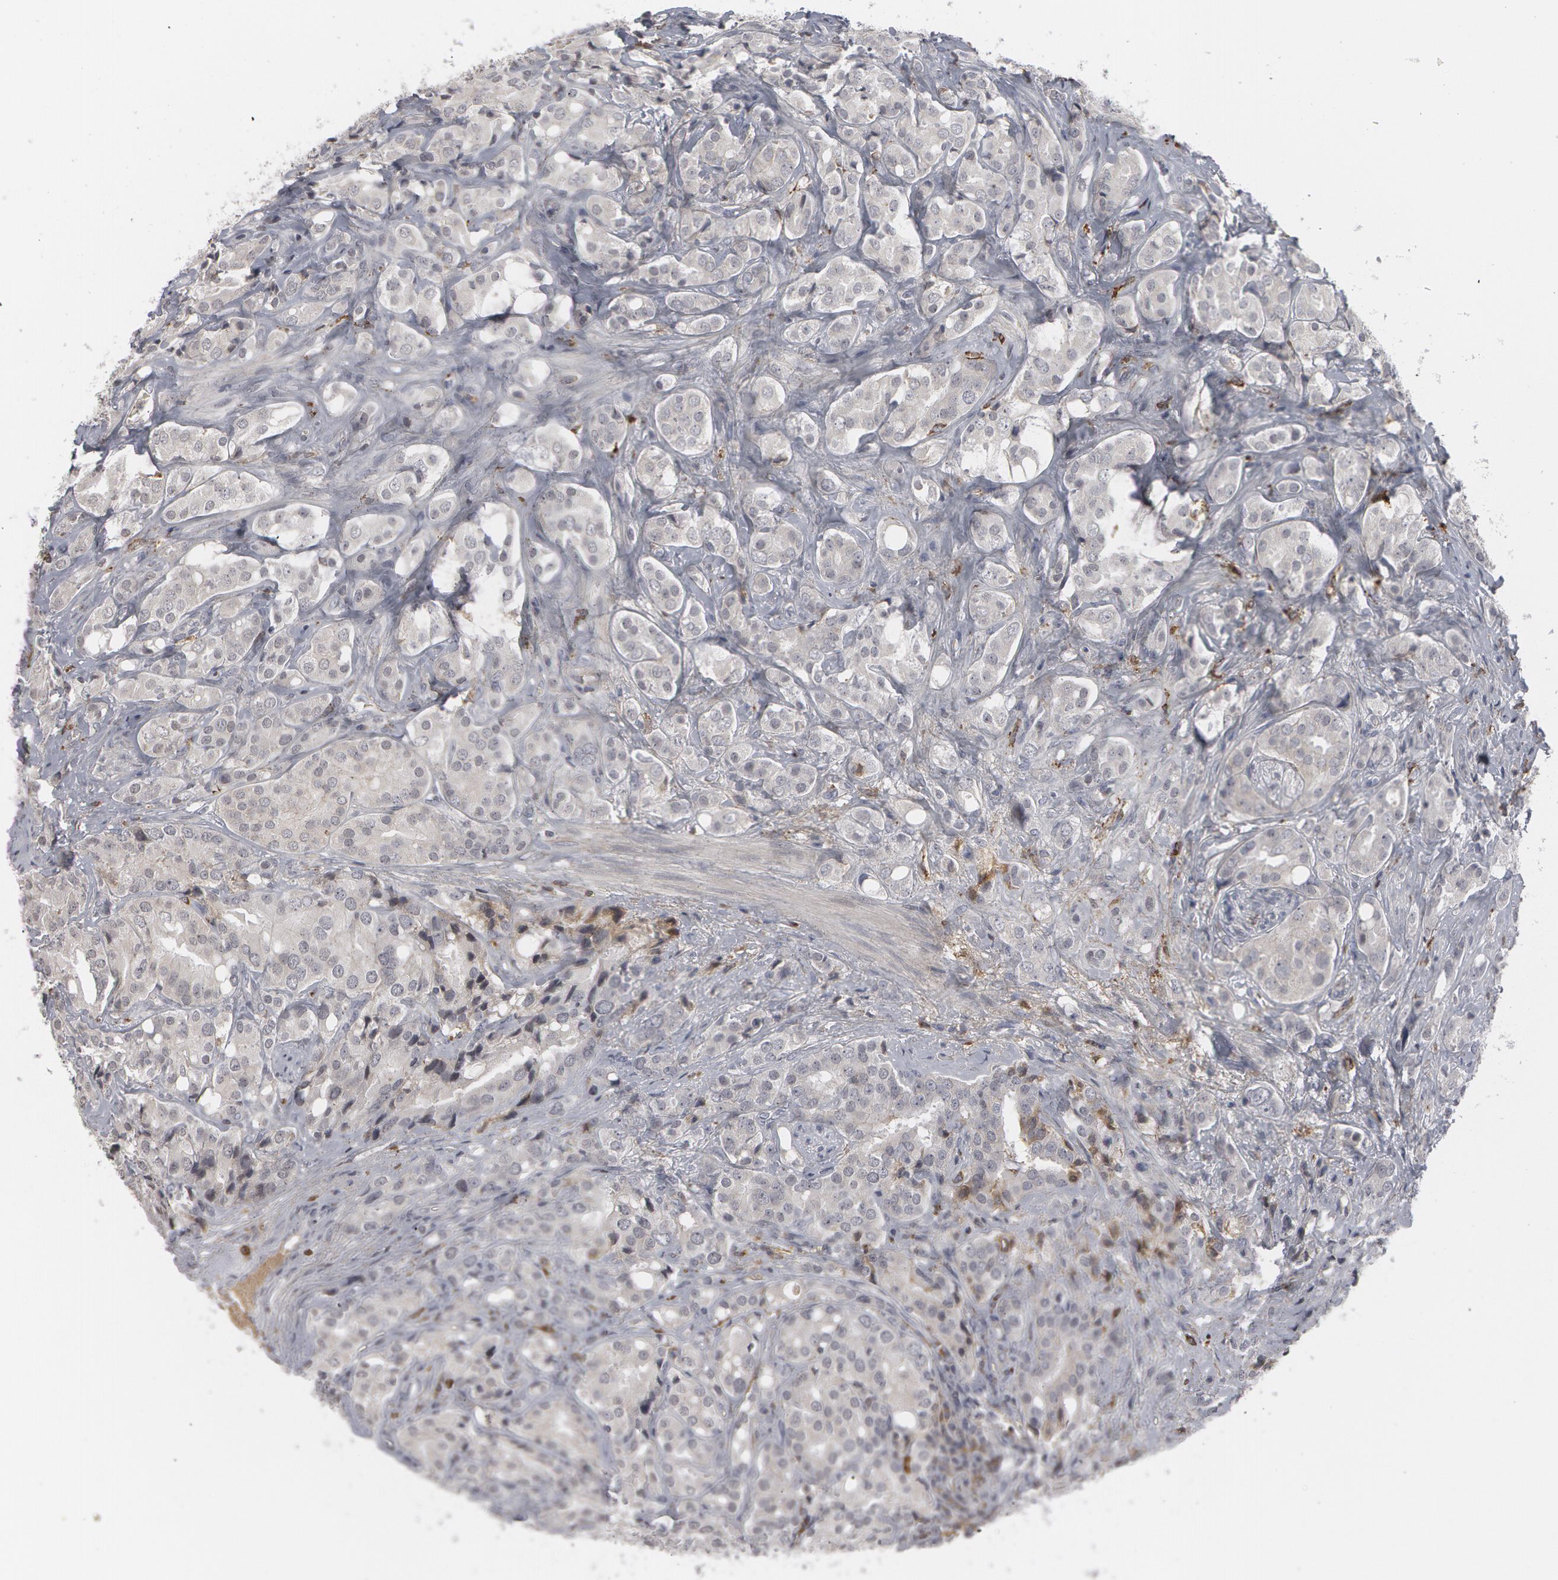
{"staining": {"intensity": "negative", "quantity": "none", "location": "none"}, "tissue": "prostate cancer", "cell_type": "Tumor cells", "image_type": "cancer", "snomed": [{"axis": "morphology", "description": "Adenocarcinoma, High grade"}, {"axis": "topography", "description": "Prostate"}], "caption": "Tumor cells are negative for brown protein staining in prostate cancer (adenocarcinoma (high-grade)). (DAB immunohistochemistry with hematoxylin counter stain).", "gene": "C1QC", "patient": {"sex": "male", "age": 68}}